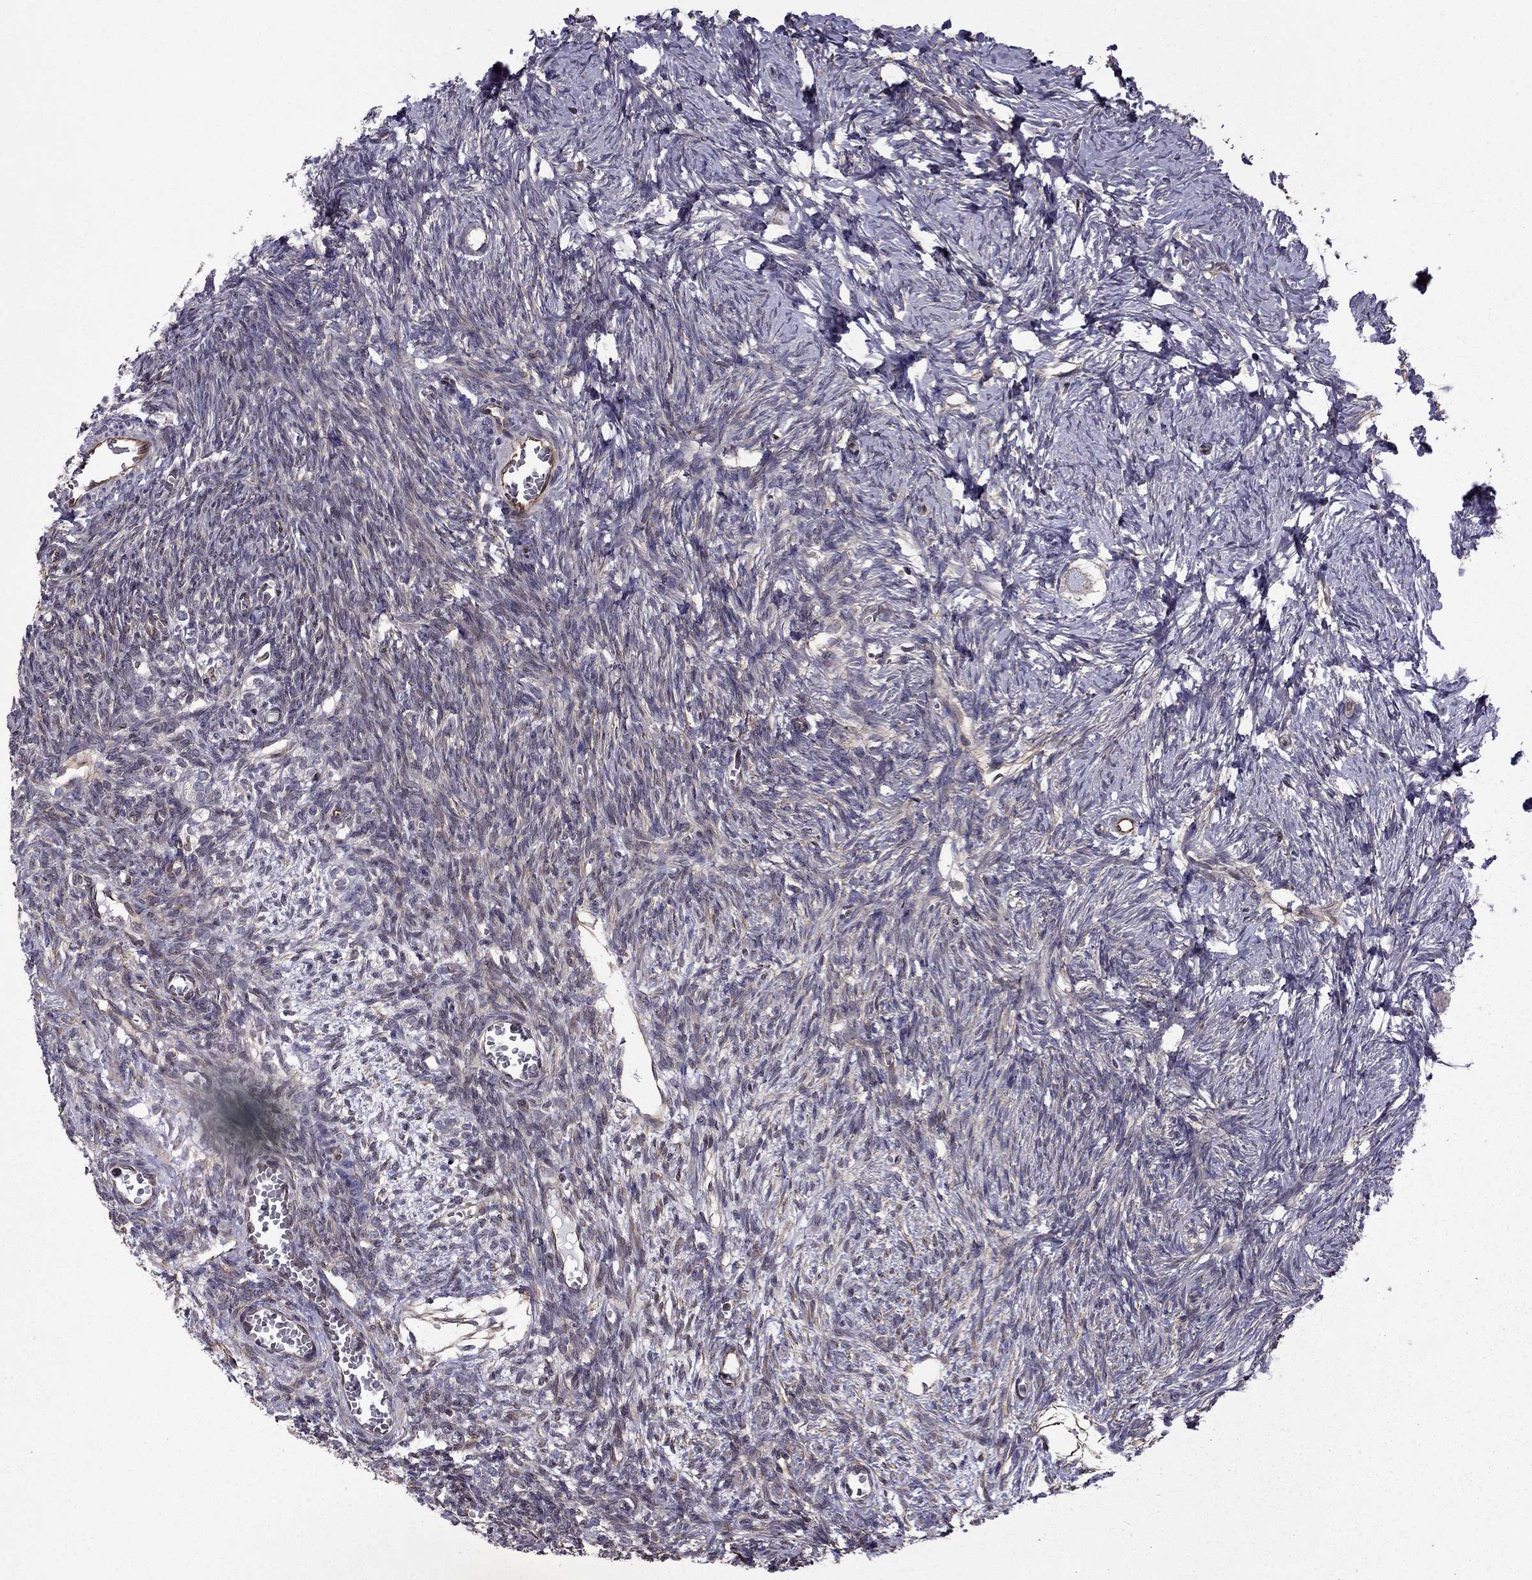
{"staining": {"intensity": "negative", "quantity": "none", "location": "none"}, "tissue": "ovary", "cell_type": "Follicle cells", "image_type": "normal", "snomed": [{"axis": "morphology", "description": "Normal tissue, NOS"}, {"axis": "topography", "description": "Ovary"}], "caption": "Immunohistochemistry micrograph of benign ovary: ovary stained with DAB demonstrates no significant protein staining in follicle cells.", "gene": "CDC42BPA", "patient": {"sex": "female", "age": 27}}